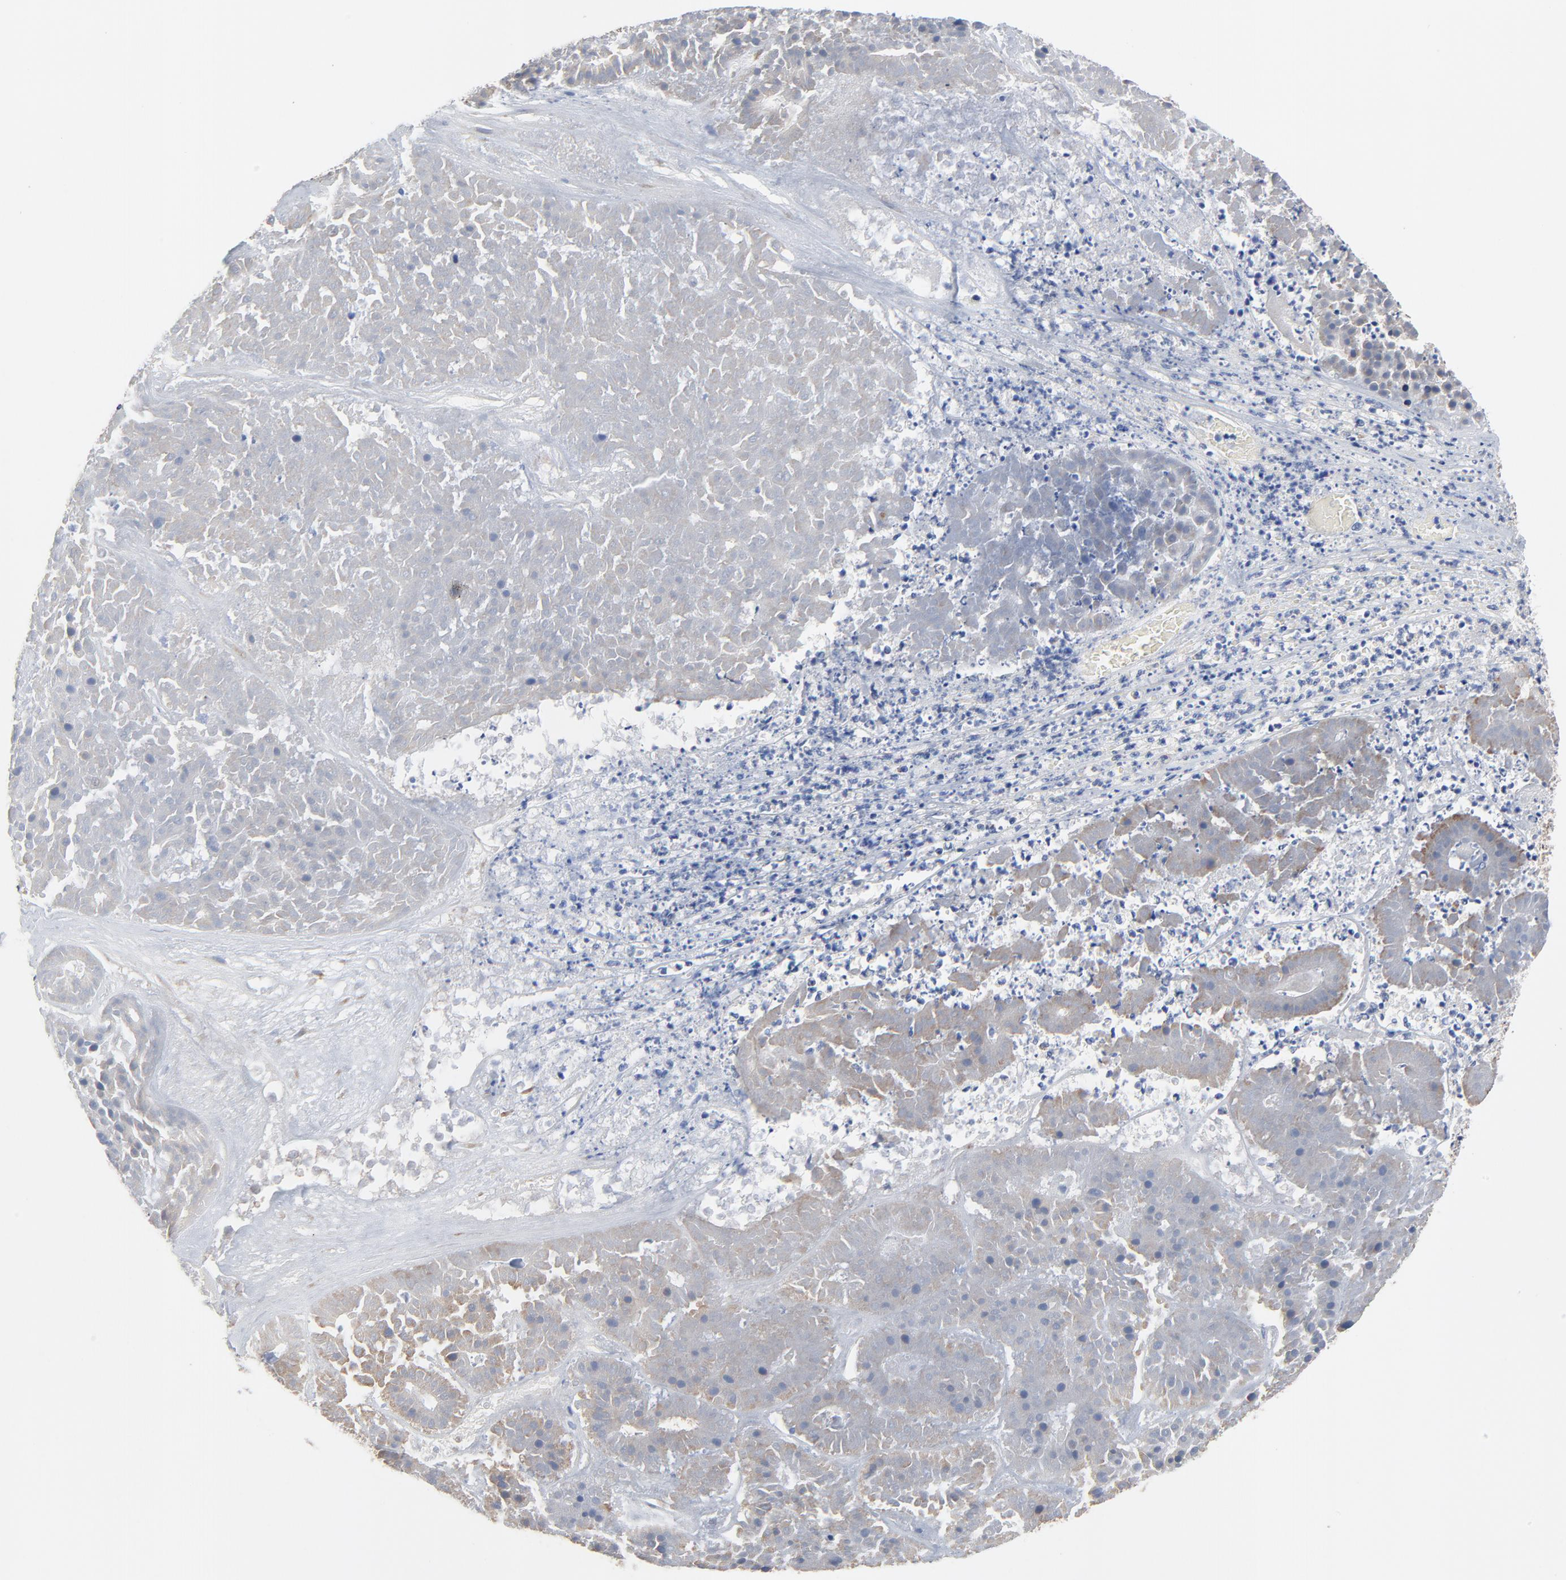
{"staining": {"intensity": "weak", "quantity": "25%-75%", "location": "cytoplasmic/membranous"}, "tissue": "pancreatic cancer", "cell_type": "Tumor cells", "image_type": "cancer", "snomed": [{"axis": "morphology", "description": "Adenocarcinoma, NOS"}, {"axis": "topography", "description": "Pancreas"}], "caption": "Adenocarcinoma (pancreatic) tissue reveals weak cytoplasmic/membranous staining in about 25%-75% of tumor cells (DAB = brown stain, brightfield microscopy at high magnification).", "gene": "VAV2", "patient": {"sex": "male", "age": 50}}